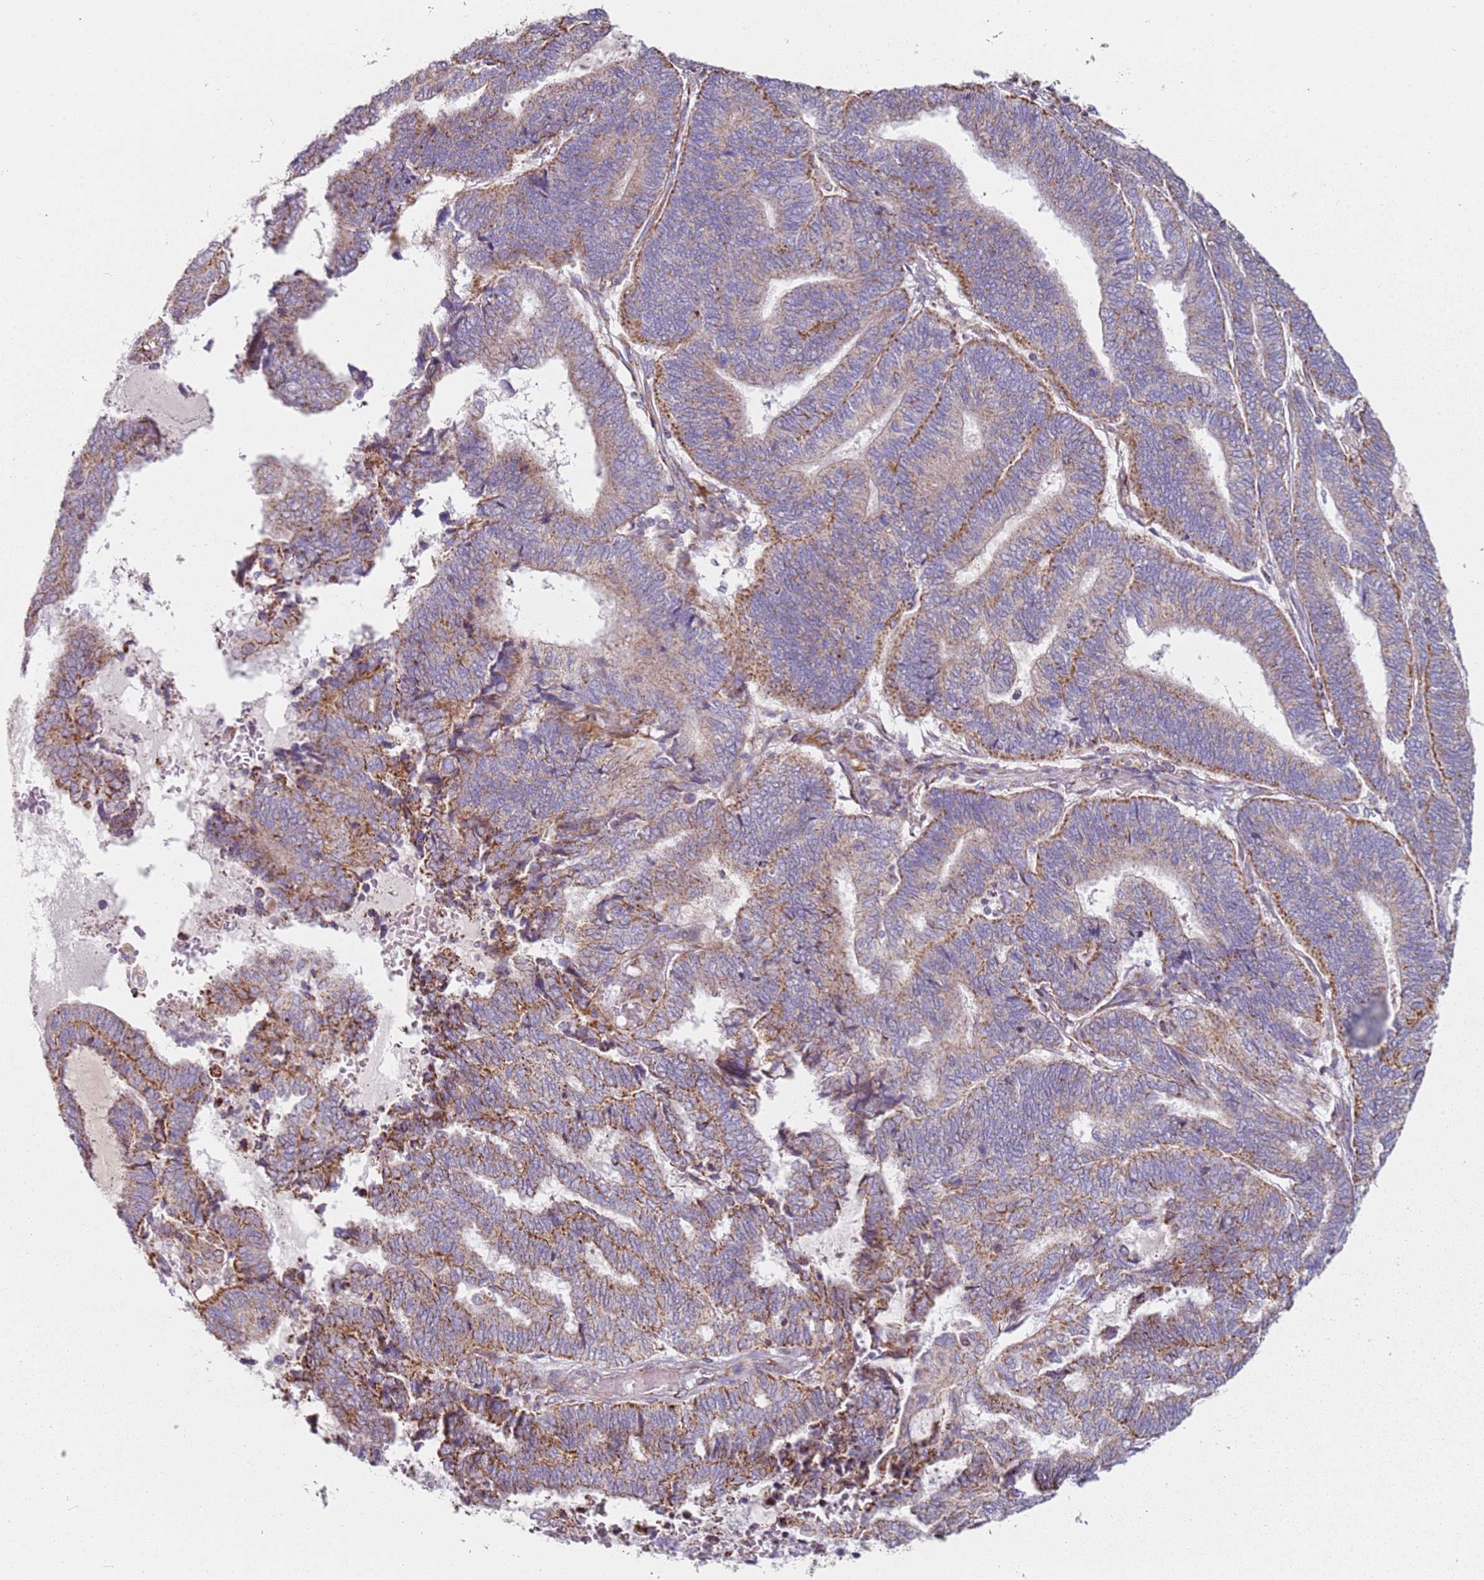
{"staining": {"intensity": "moderate", "quantity": "<25%", "location": "cytoplasmic/membranous"}, "tissue": "endometrial cancer", "cell_type": "Tumor cells", "image_type": "cancer", "snomed": [{"axis": "morphology", "description": "Adenocarcinoma, NOS"}, {"axis": "topography", "description": "Uterus"}, {"axis": "topography", "description": "Endometrium"}], "caption": "A brown stain labels moderate cytoplasmic/membranous positivity of a protein in human adenocarcinoma (endometrial) tumor cells. Nuclei are stained in blue.", "gene": "ALS2", "patient": {"sex": "female", "age": 70}}